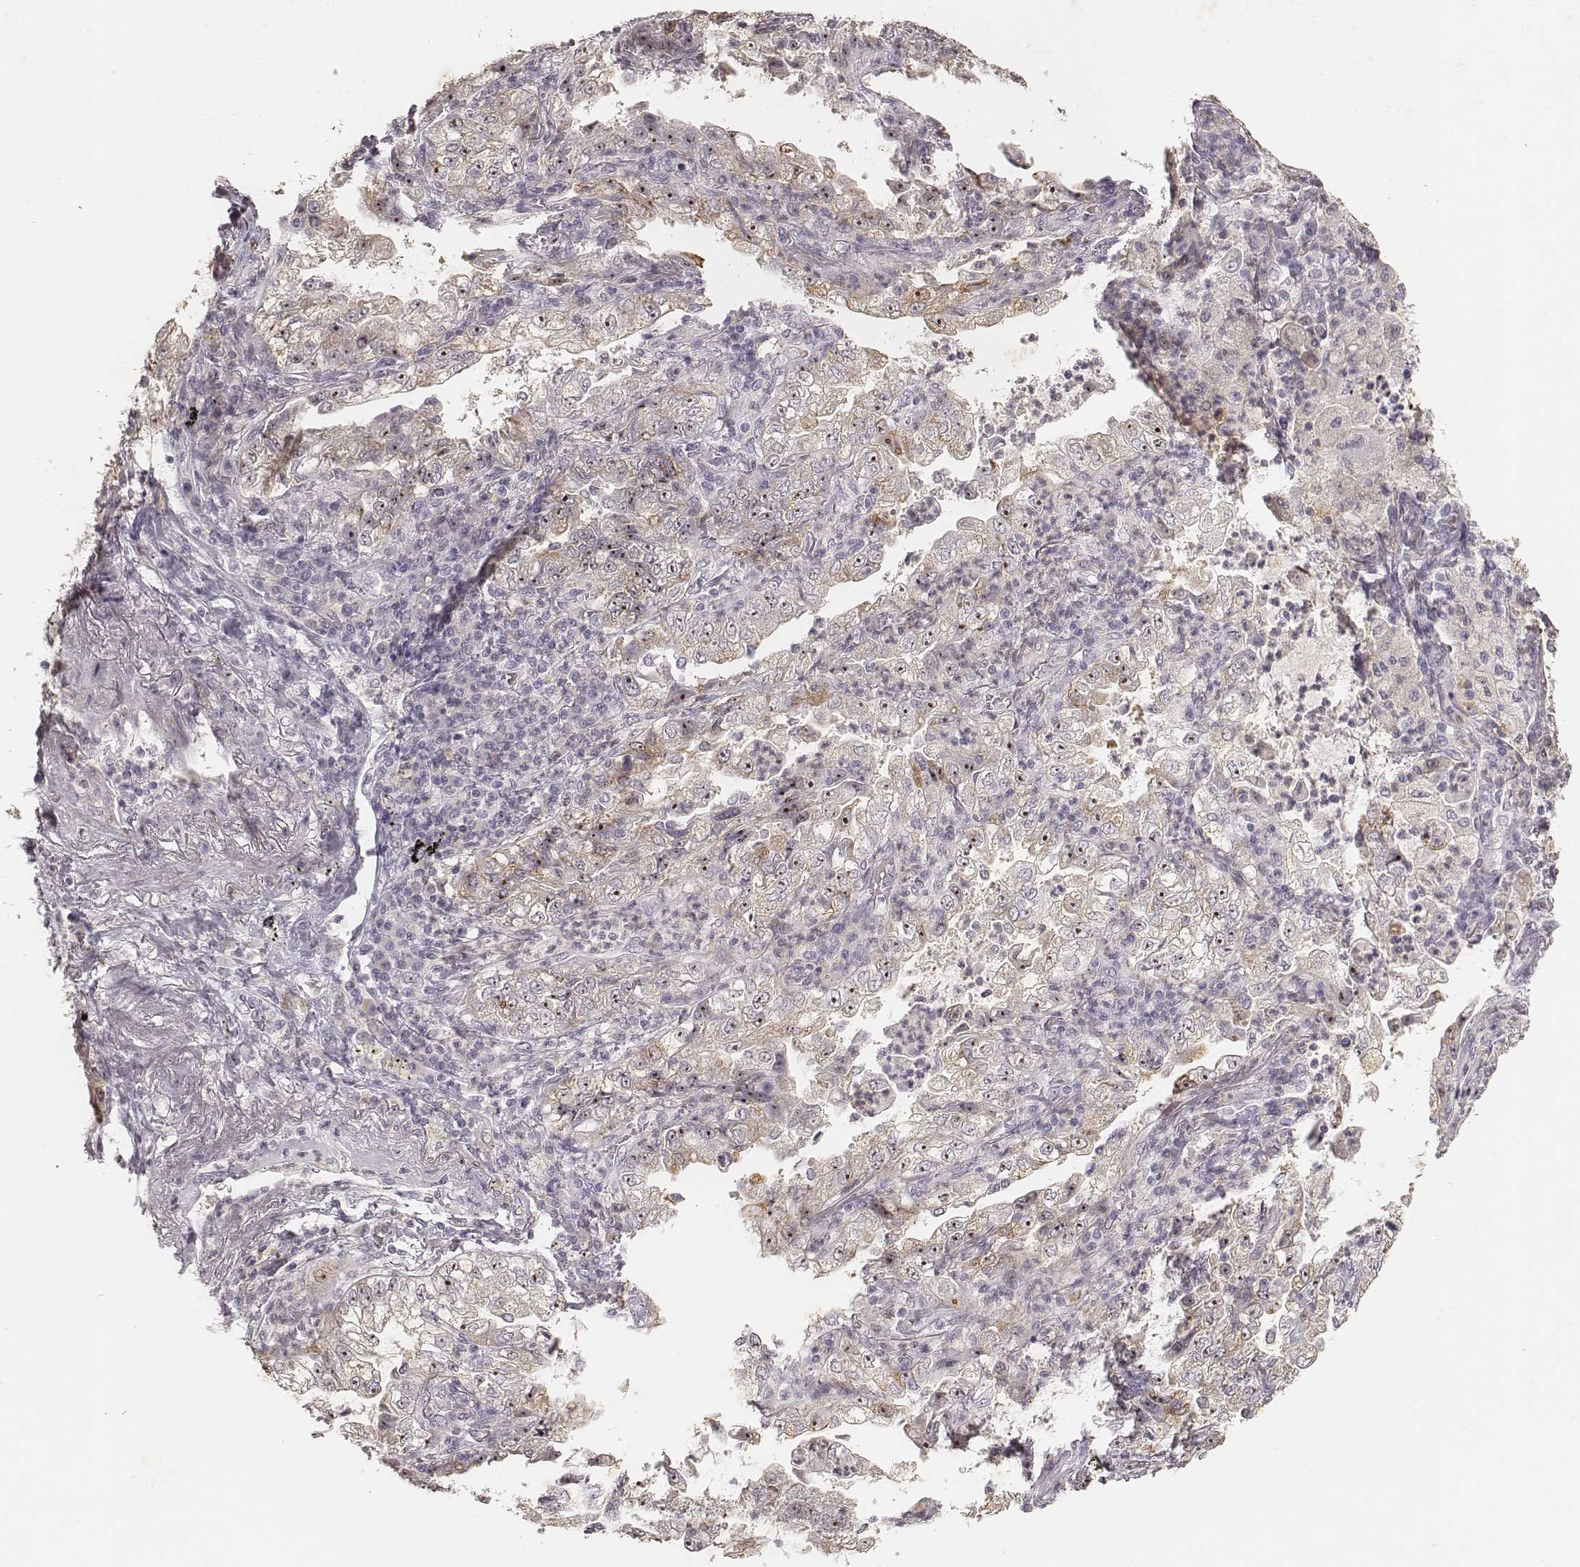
{"staining": {"intensity": "strong", "quantity": "25%-75%", "location": "nuclear"}, "tissue": "lung cancer", "cell_type": "Tumor cells", "image_type": "cancer", "snomed": [{"axis": "morphology", "description": "Adenocarcinoma, NOS"}, {"axis": "topography", "description": "Lung"}], "caption": "Immunohistochemistry micrograph of neoplastic tissue: lung cancer stained using immunohistochemistry (IHC) shows high levels of strong protein expression localized specifically in the nuclear of tumor cells, appearing as a nuclear brown color.", "gene": "MADCAM1", "patient": {"sex": "female", "age": 73}}